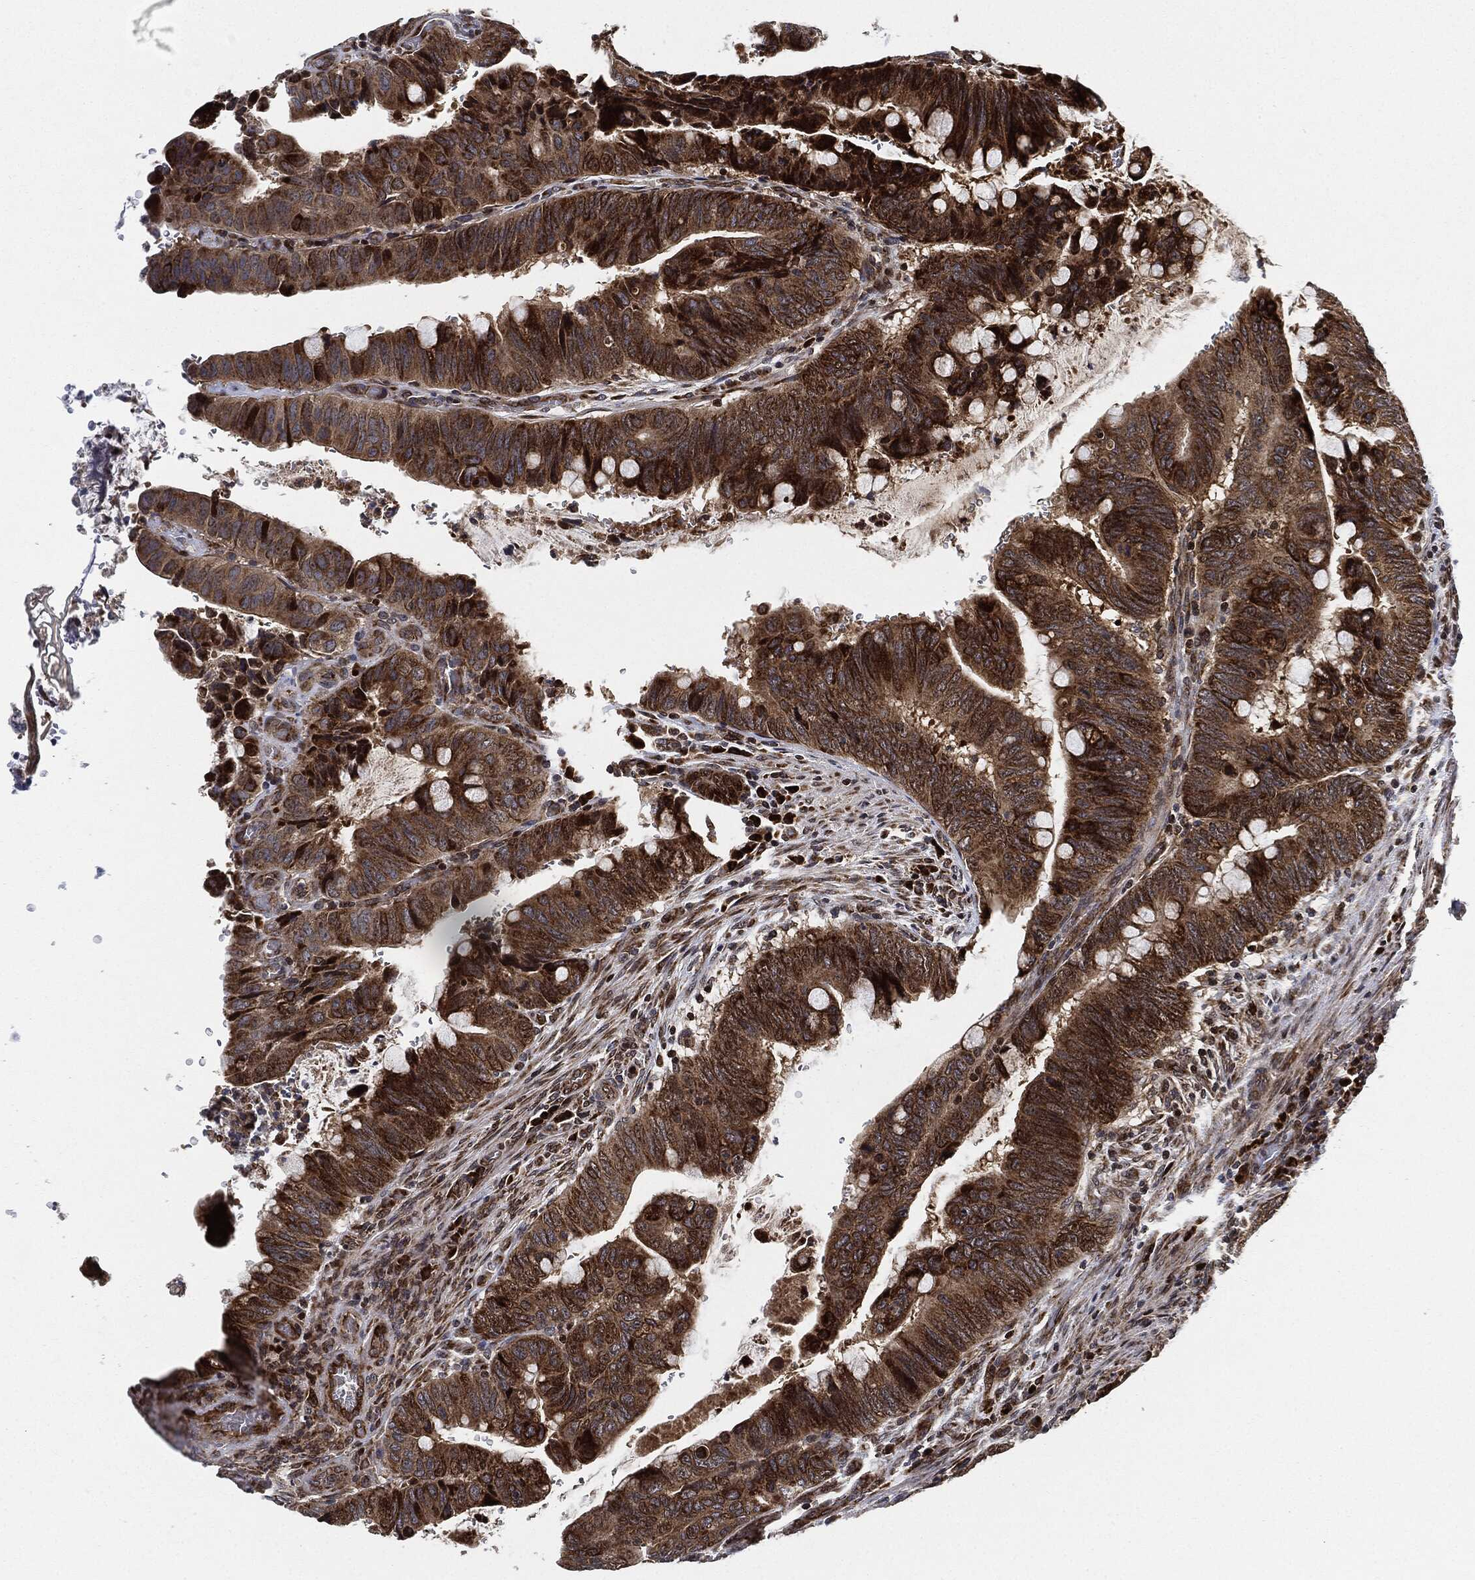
{"staining": {"intensity": "strong", "quantity": ">75%", "location": "cytoplasmic/membranous"}, "tissue": "colorectal cancer", "cell_type": "Tumor cells", "image_type": "cancer", "snomed": [{"axis": "morphology", "description": "Normal tissue, NOS"}, {"axis": "morphology", "description": "Adenocarcinoma, NOS"}, {"axis": "topography", "description": "Rectum"}, {"axis": "topography", "description": "Peripheral nerve tissue"}], "caption": "An IHC micrograph of tumor tissue is shown. Protein staining in brown labels strong cytoplasmic/membranous positivity in colorectal adenocarcinoma within tumor cells.", "gene": "RNASEL", "patient": {"sex": "male", "age": 92}}